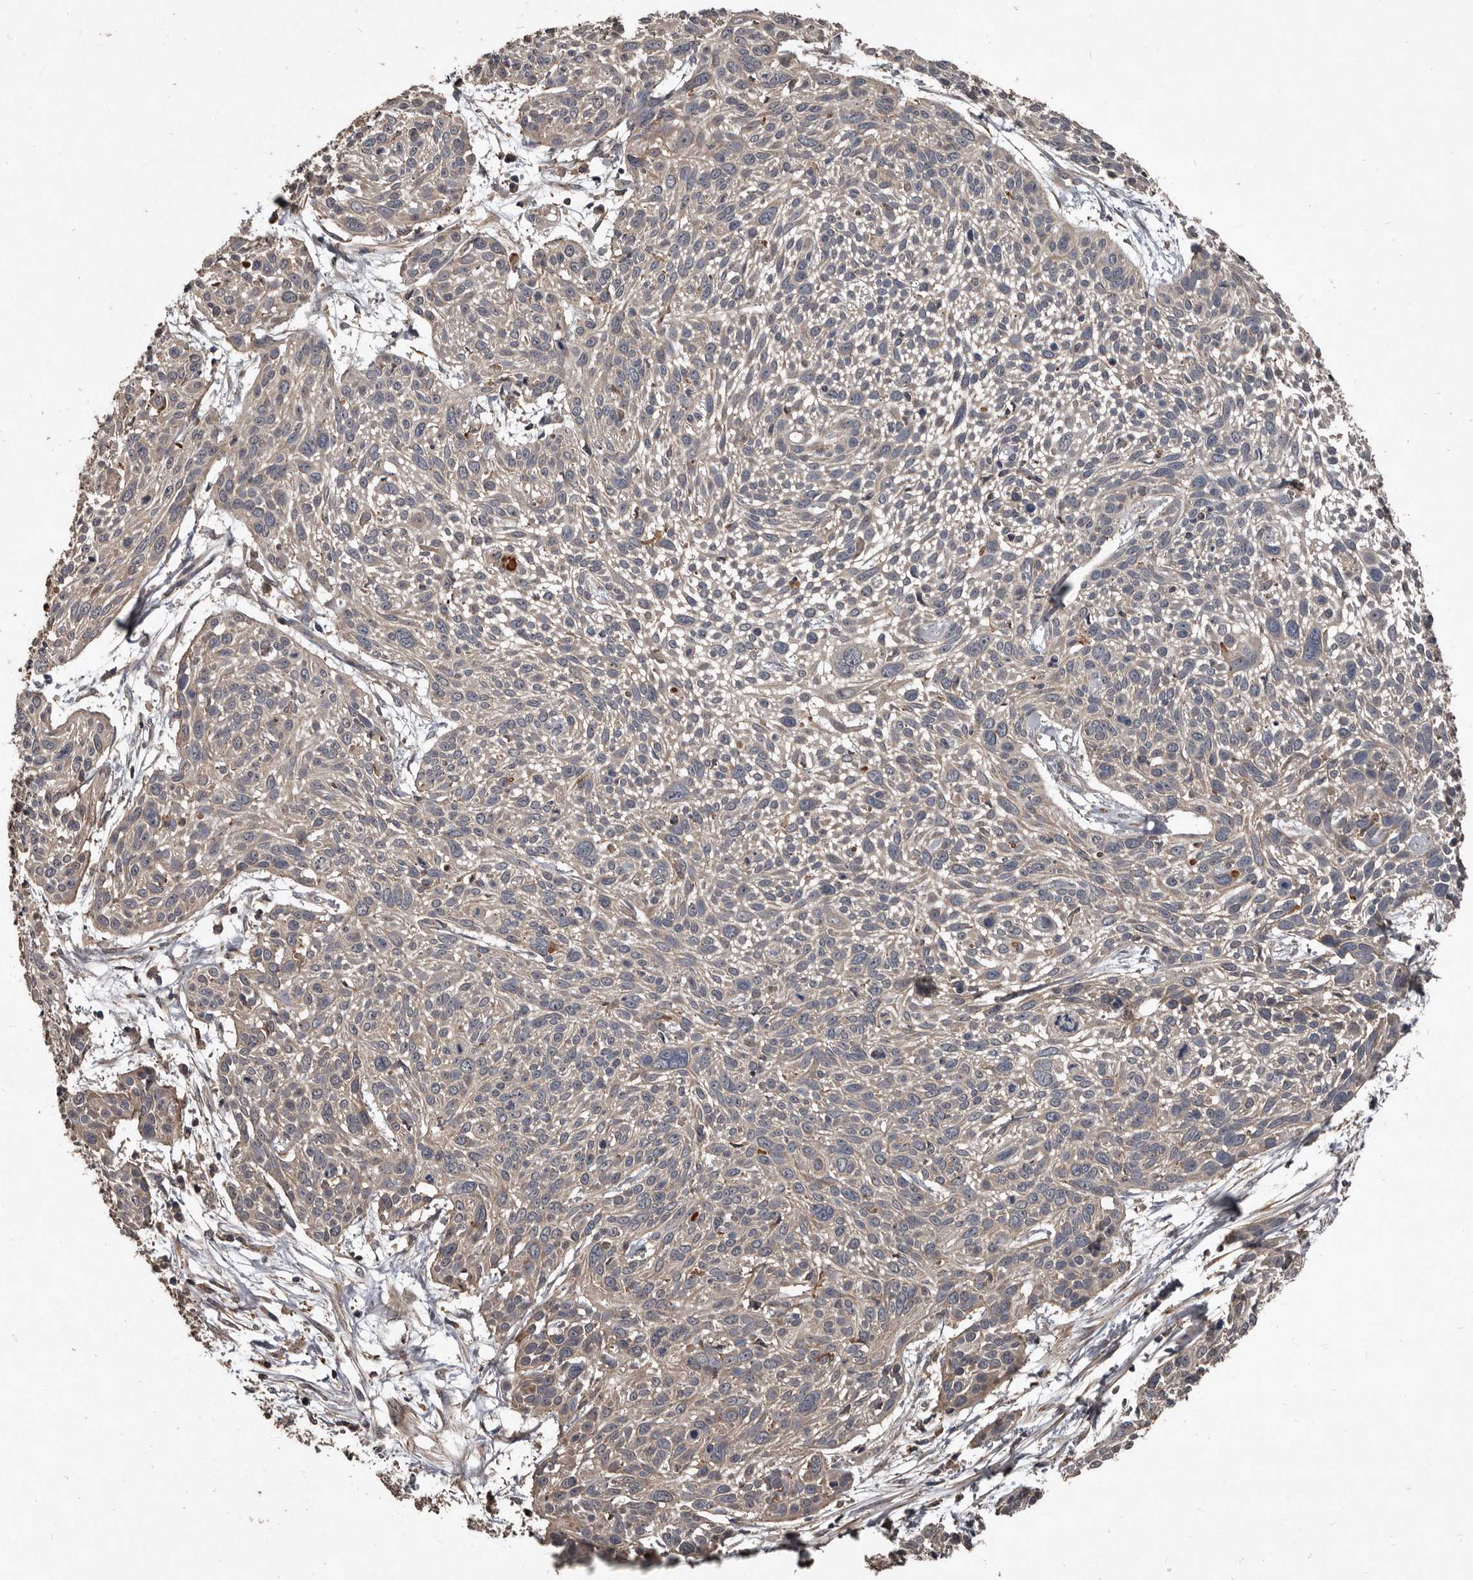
{"staining": {"intensity": "negative", "quantity": "none", "location": "none"}, "tissue": "cervical cancer", "cell_type": "Tumor cells", "image_type": "cancer", "snomed": [{"axis": "morphology", "description": "Squamous cell carcinoma, NOS"}, {"axis": "topography", "description": "Cervix"}], "caption": "There is no significant positivity in tumor cells of squamous cell carcinoma (cervical).", "gene": "GREB1", "patient": {"sex": "female", "age": 51}}